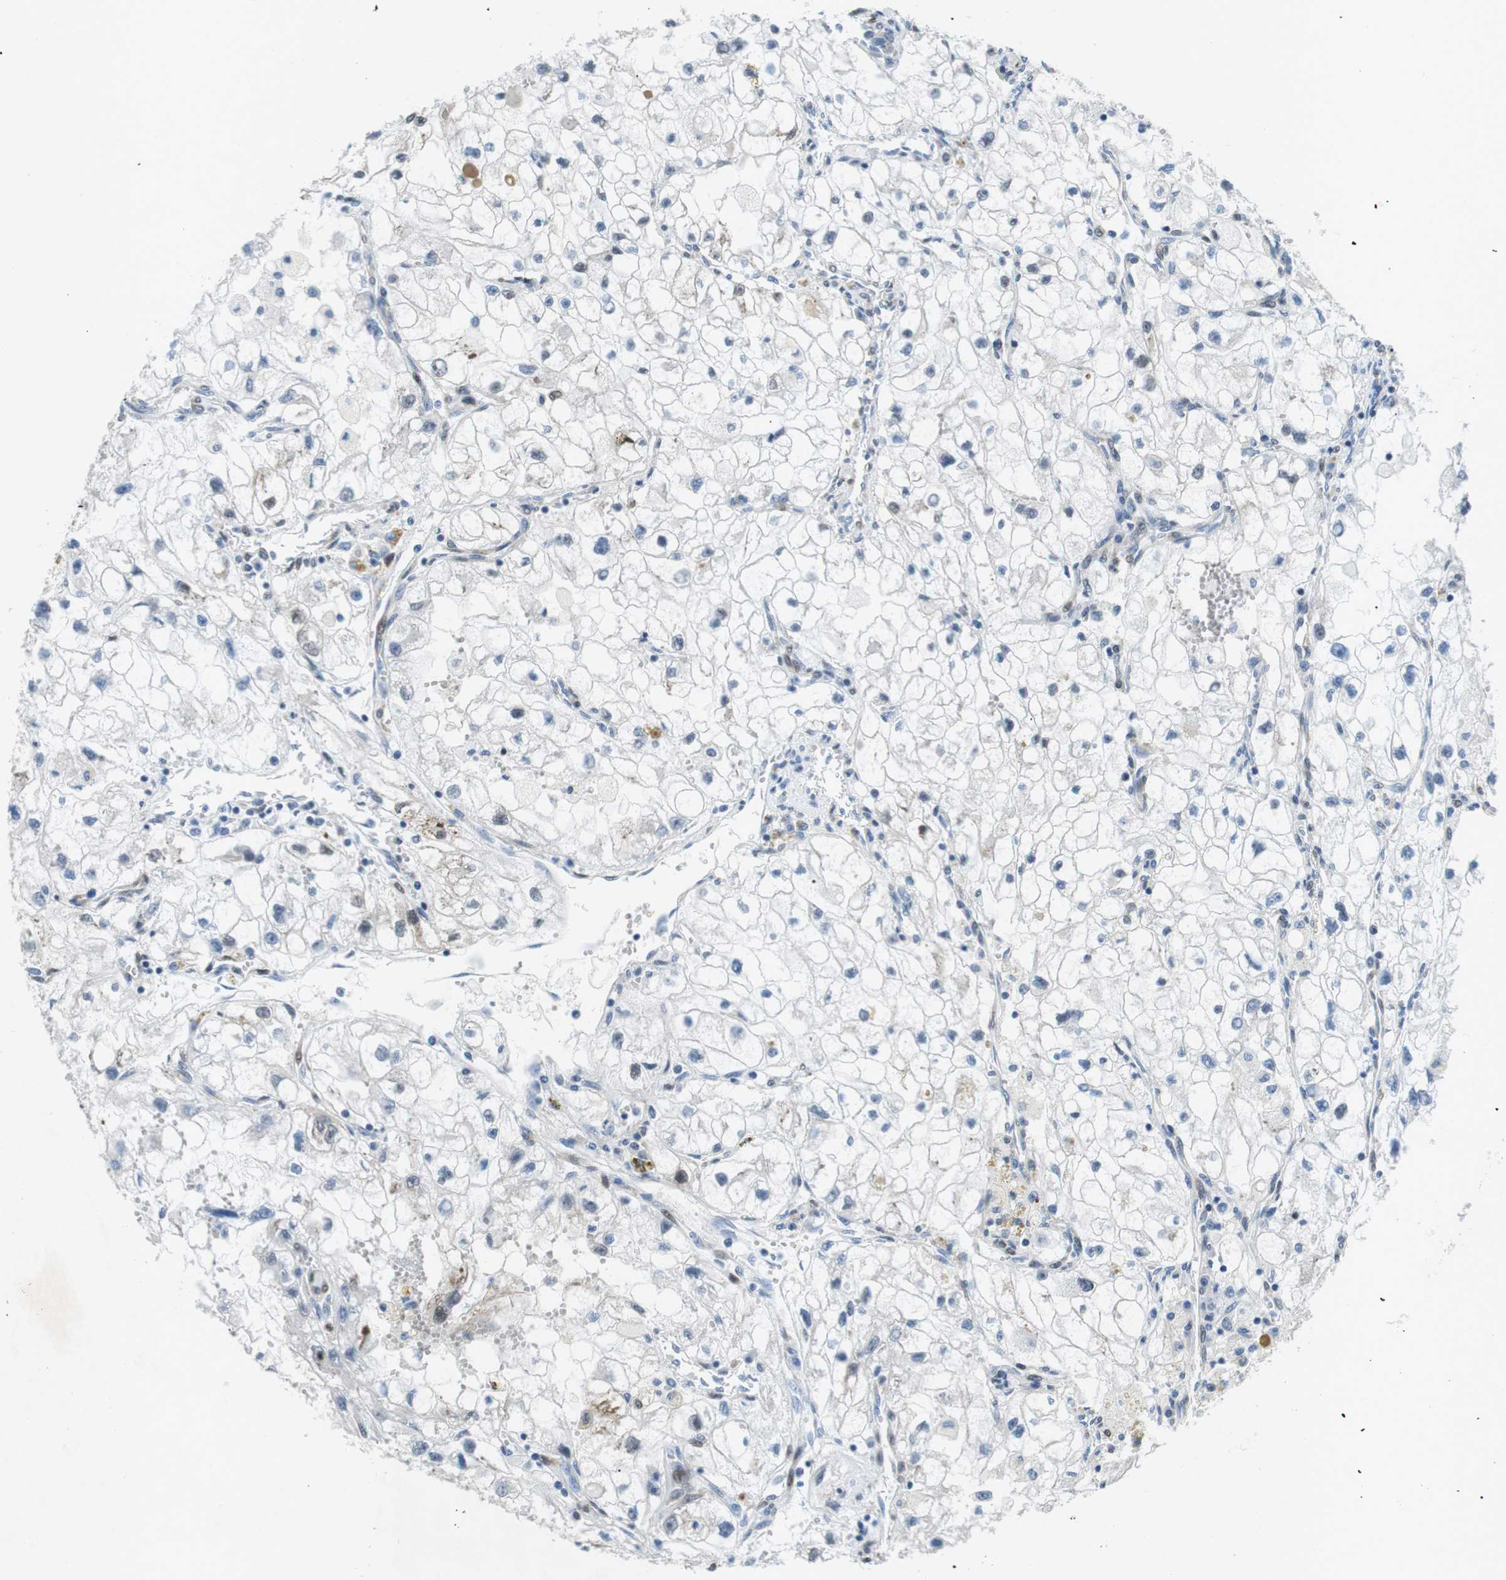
{"staining": {"intensity": "weak", "quantity": "<25%", "location": "nuclear"}, "tissue": "renal cancer", "cell_type": "Tumor cells", "image_type": "cancer", "snomed": [{"axis": "morphology", "description": "Adenocarcinoma, NOS"}, {"axis": "topography", "description": "Kidney"}], "caption": "Human renal adenocarcinoma stained for a protein using immunohistochemistry (IHC) displays no positivity in tumor cells.", "gene": "PHLDA1", "patient": {"sex": "female", "age": 70}}